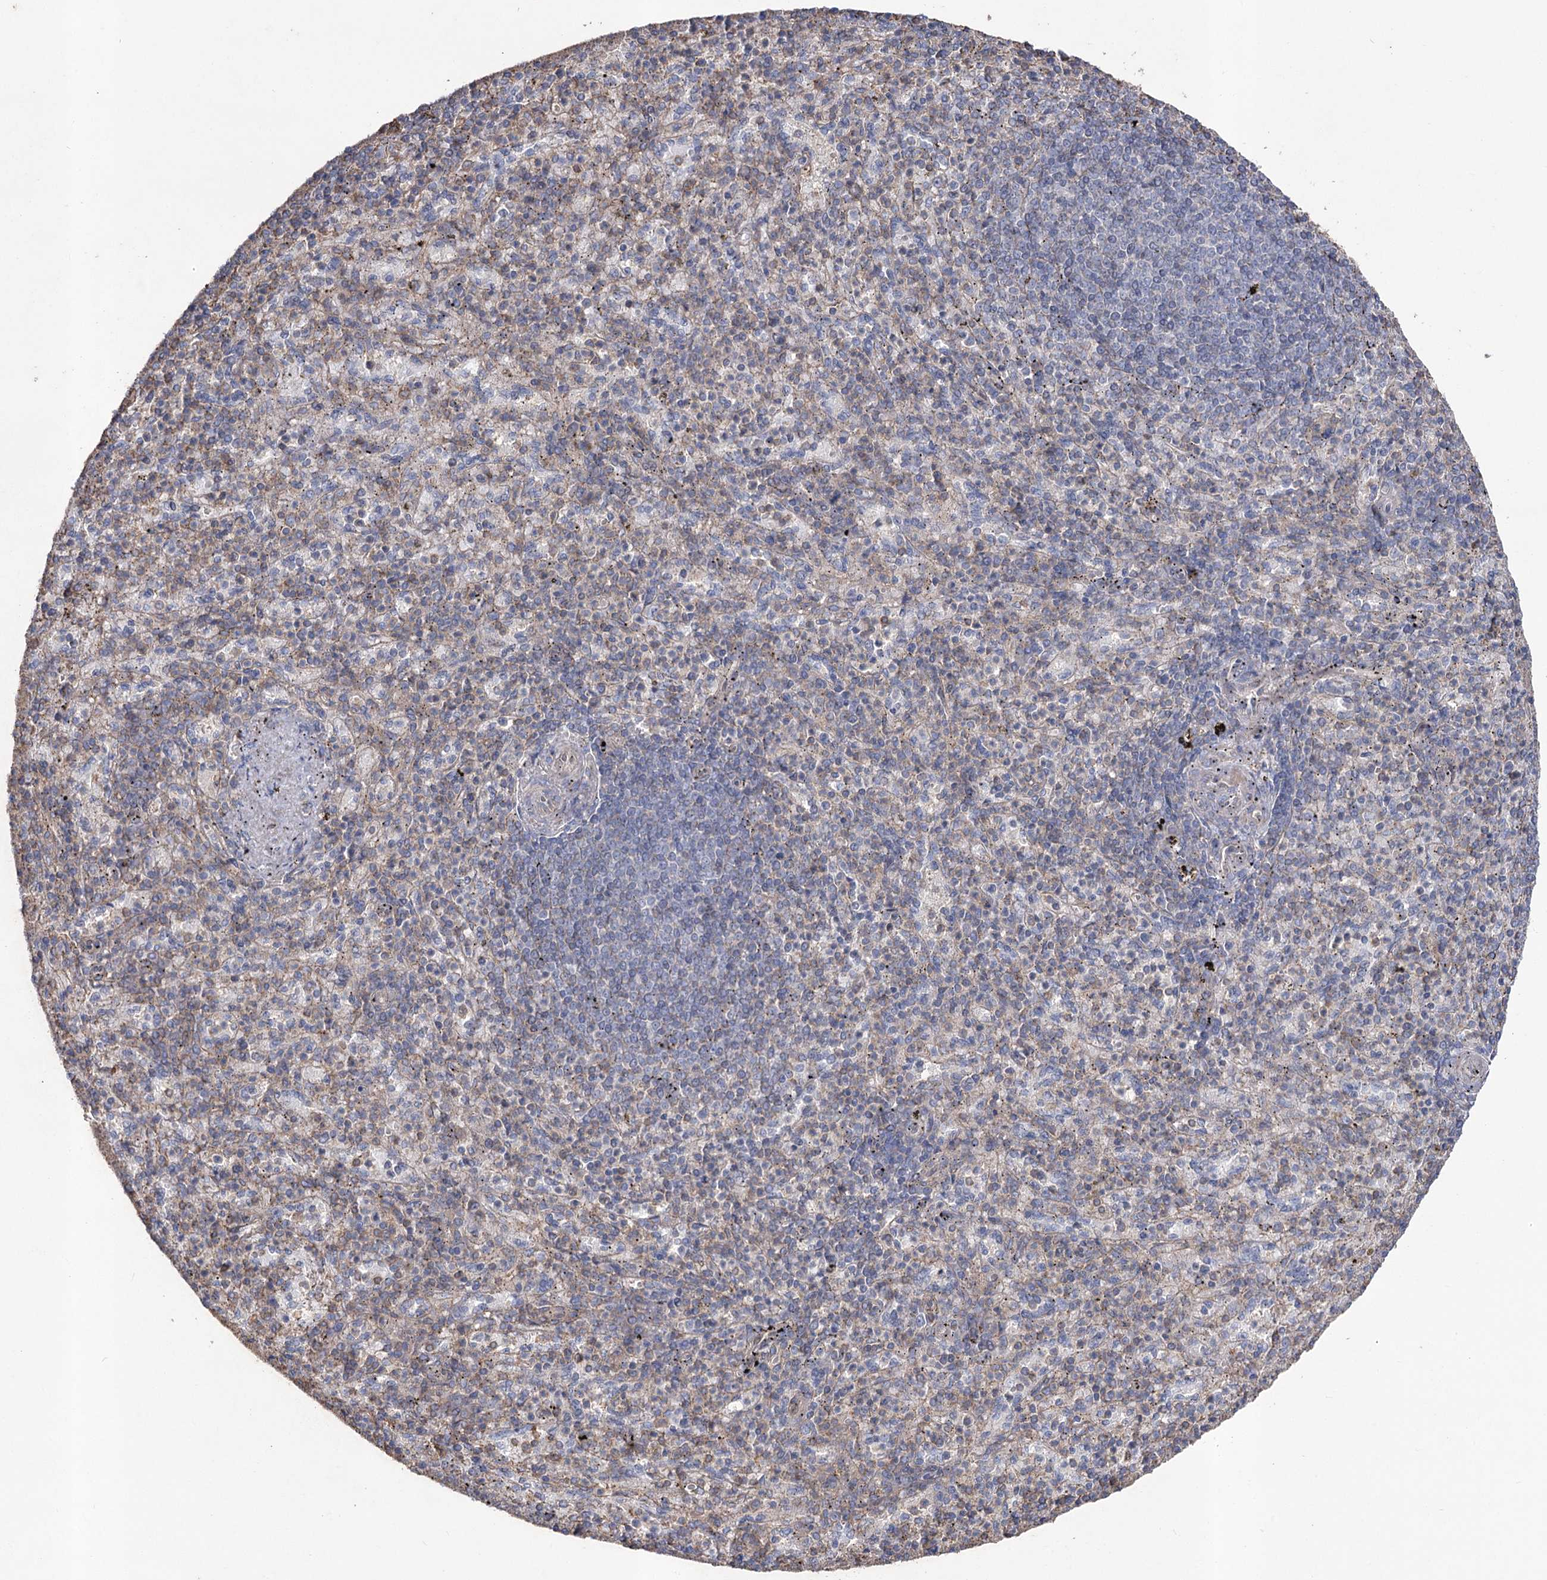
{"staining": {"intensity": "negative", "quantity": "none", "location": "none"}, "tissue": "spleen", "cell_type": "Cells in red pulp", "image_type": "normal", "snomed": [{"axis": "morphology", "description": "Normal tissue, NOS"}, {"axis": "topography", "description": "Spleen"}], "caption": "DAB immunohistochemical staining of unremarkable human spleen shows no significant expression in cells in red pulp.", "gene": "FAM13B", "patient": {"sex": "female", "age": 74}}